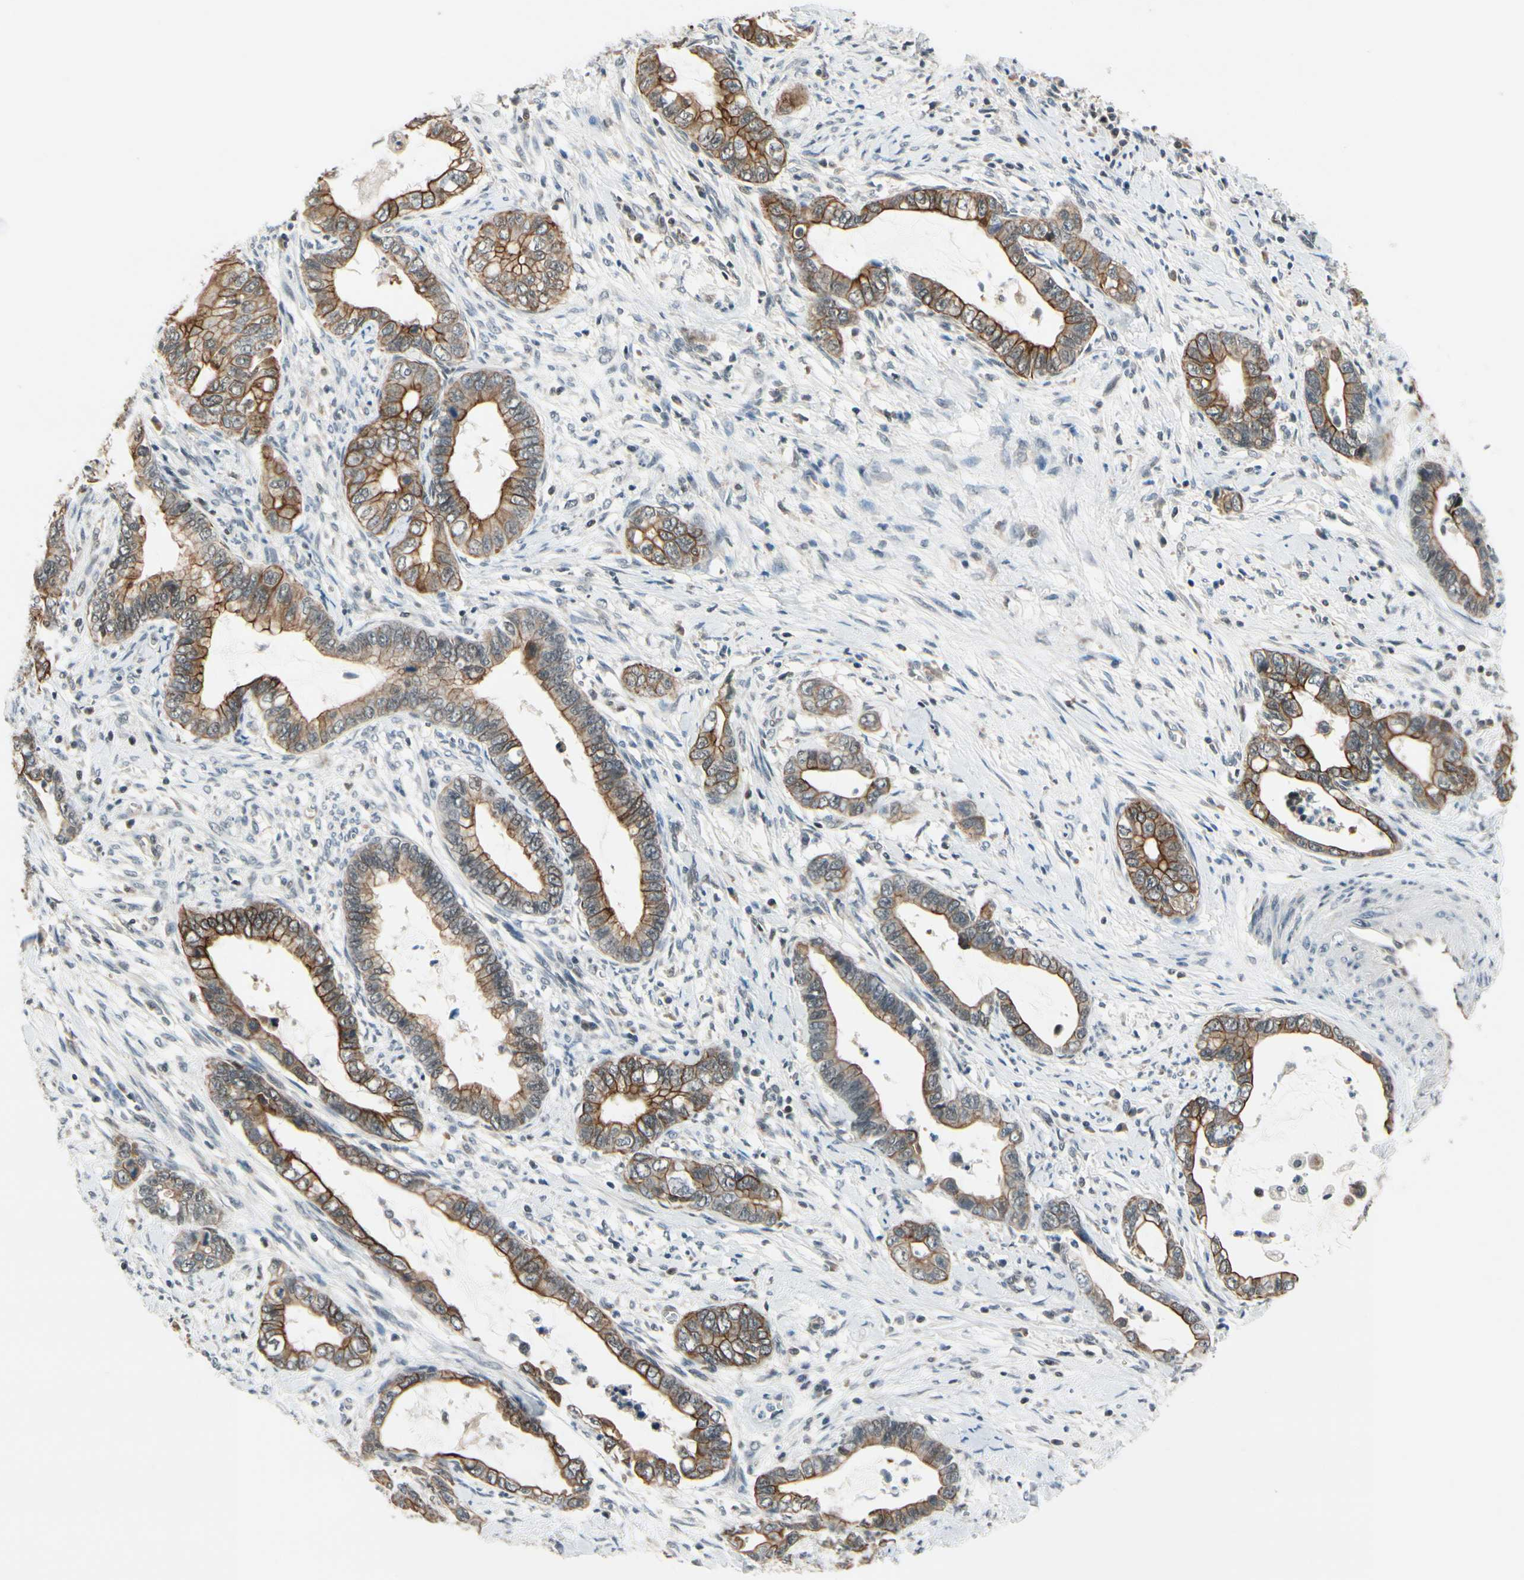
{"staining": {"intensity": "strong", "quantity": ">75%", "location": "cytoplasmic/membranous"}, "tissue": "cervical cancer", "cell_type": "Tumor cells", "image_type": "cancer", "snomed": [{"axis": "morphology", "description": "Adenocarcinoma, NOS"}, {"axis": "topography", "description": "Cervix"}], "caption": "Cervical cancer was stained to show a protein in brown. There is high levels of strong cytoplasmic/membranous positivity in approximately >75% of tumor cells.", "gene": "TAF12", "patient": {"sex": "female", "age": 44}}